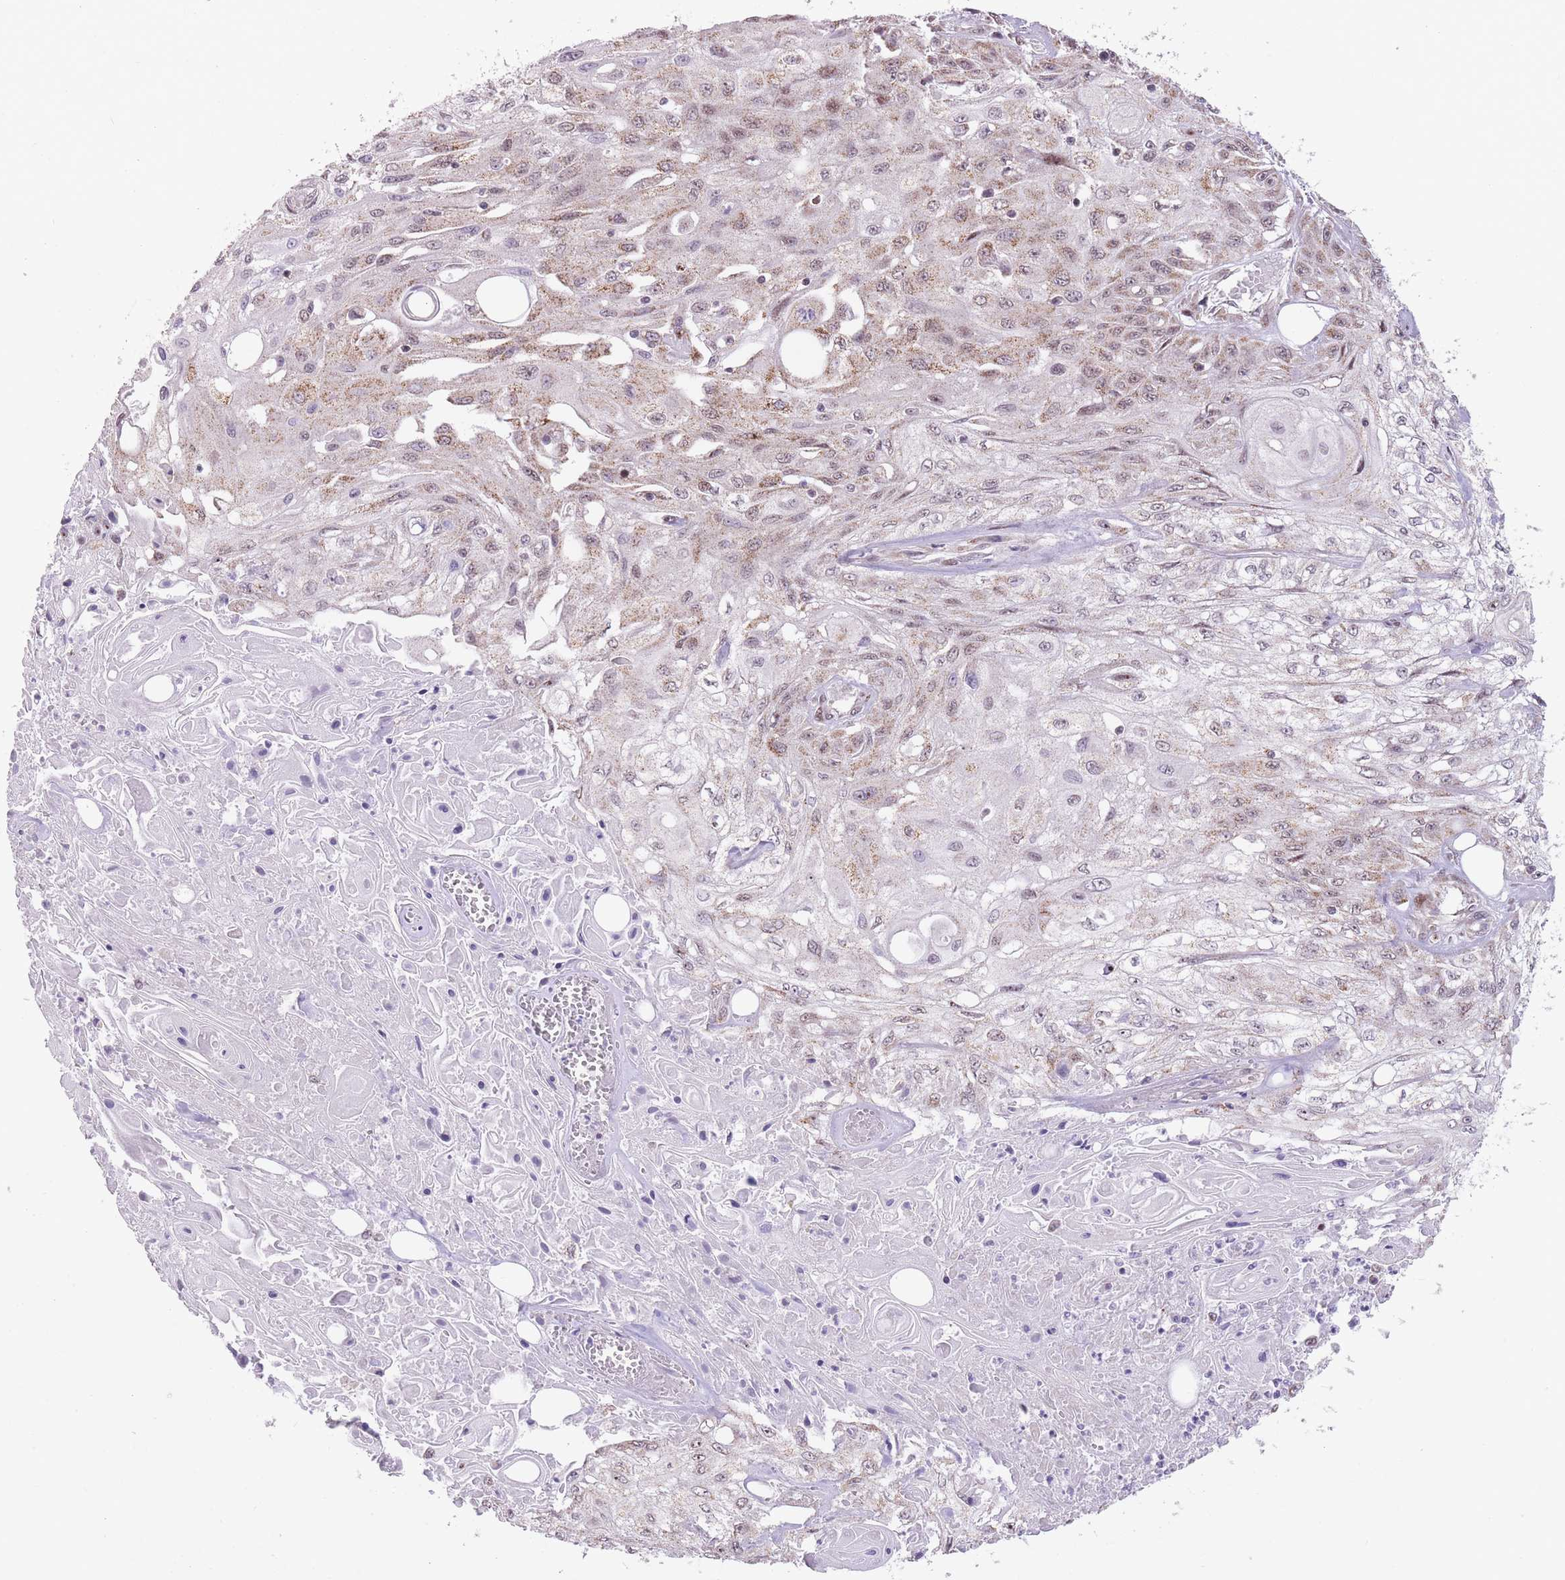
{"staining": {"intensity": "moderate", "quantity": "25%-75%", "location": "cytoplasmic/membranous,nuclear"}, "tissue": "skin cancer", "cell_type": "Tumor cells", "image_type": "cancer", "snomed": [{"axis": "morphology", "description": "Squamous cell carcinoma, NOS"}, {"axis": "morphology", "description": "Squamous cell carcinoma, metastatic, NOS"}, {"axis": "topography", "description": "Skin"}, {"axis": "topography", "description": "Lymph node"}], "caption": "A brown stain shows moderate cytoplasmic/membranous and nuclear staining of a protein in skin metastatic squamous cell carcinoma tumor cells.", "gene": "DPYSL4", "patient": {"sex": "male", "age": 75}}